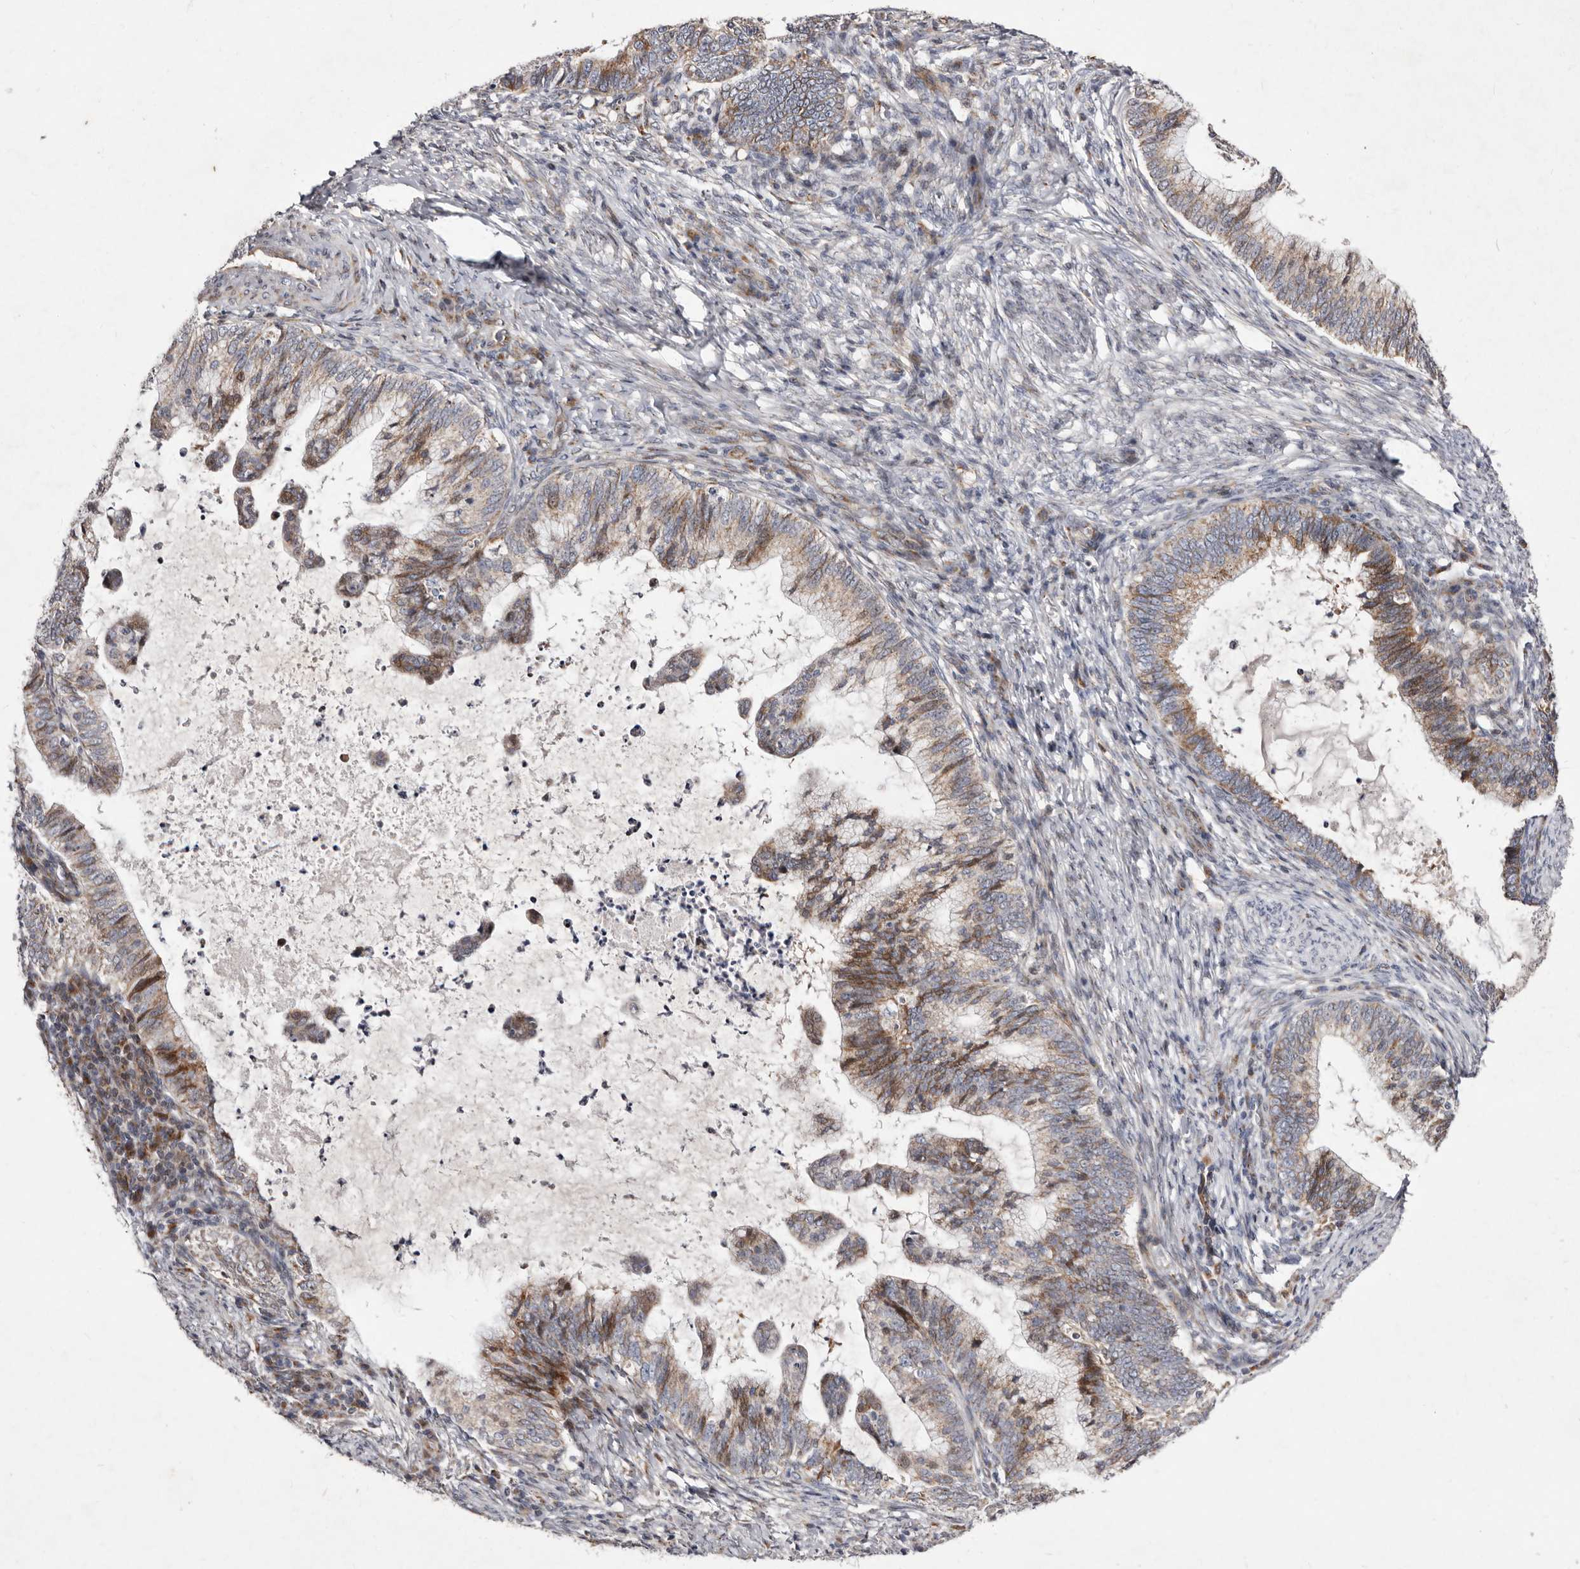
{"staining": {"intensity": "moderate", "quantity": ">75%", "location": "cytoplasmic/membranous"}, "tissue": "cervical cancer", "cell_type": "Tumor cells", "image_type": "cancer", "snomed": [{"axis": "morphology", "description": "Adenocarcinoma, NOS"}, {"axis": "topography", "description": "Cervix"}], "caption": "Immunohistochemistry (DAB) staining of human cervical cancer shows moderate cytoplasmic/membranous protein staining in approximately >75% of tumor cells.", "gene": "TIMM17B", "patient": {"sex": "female", "age": 36}}